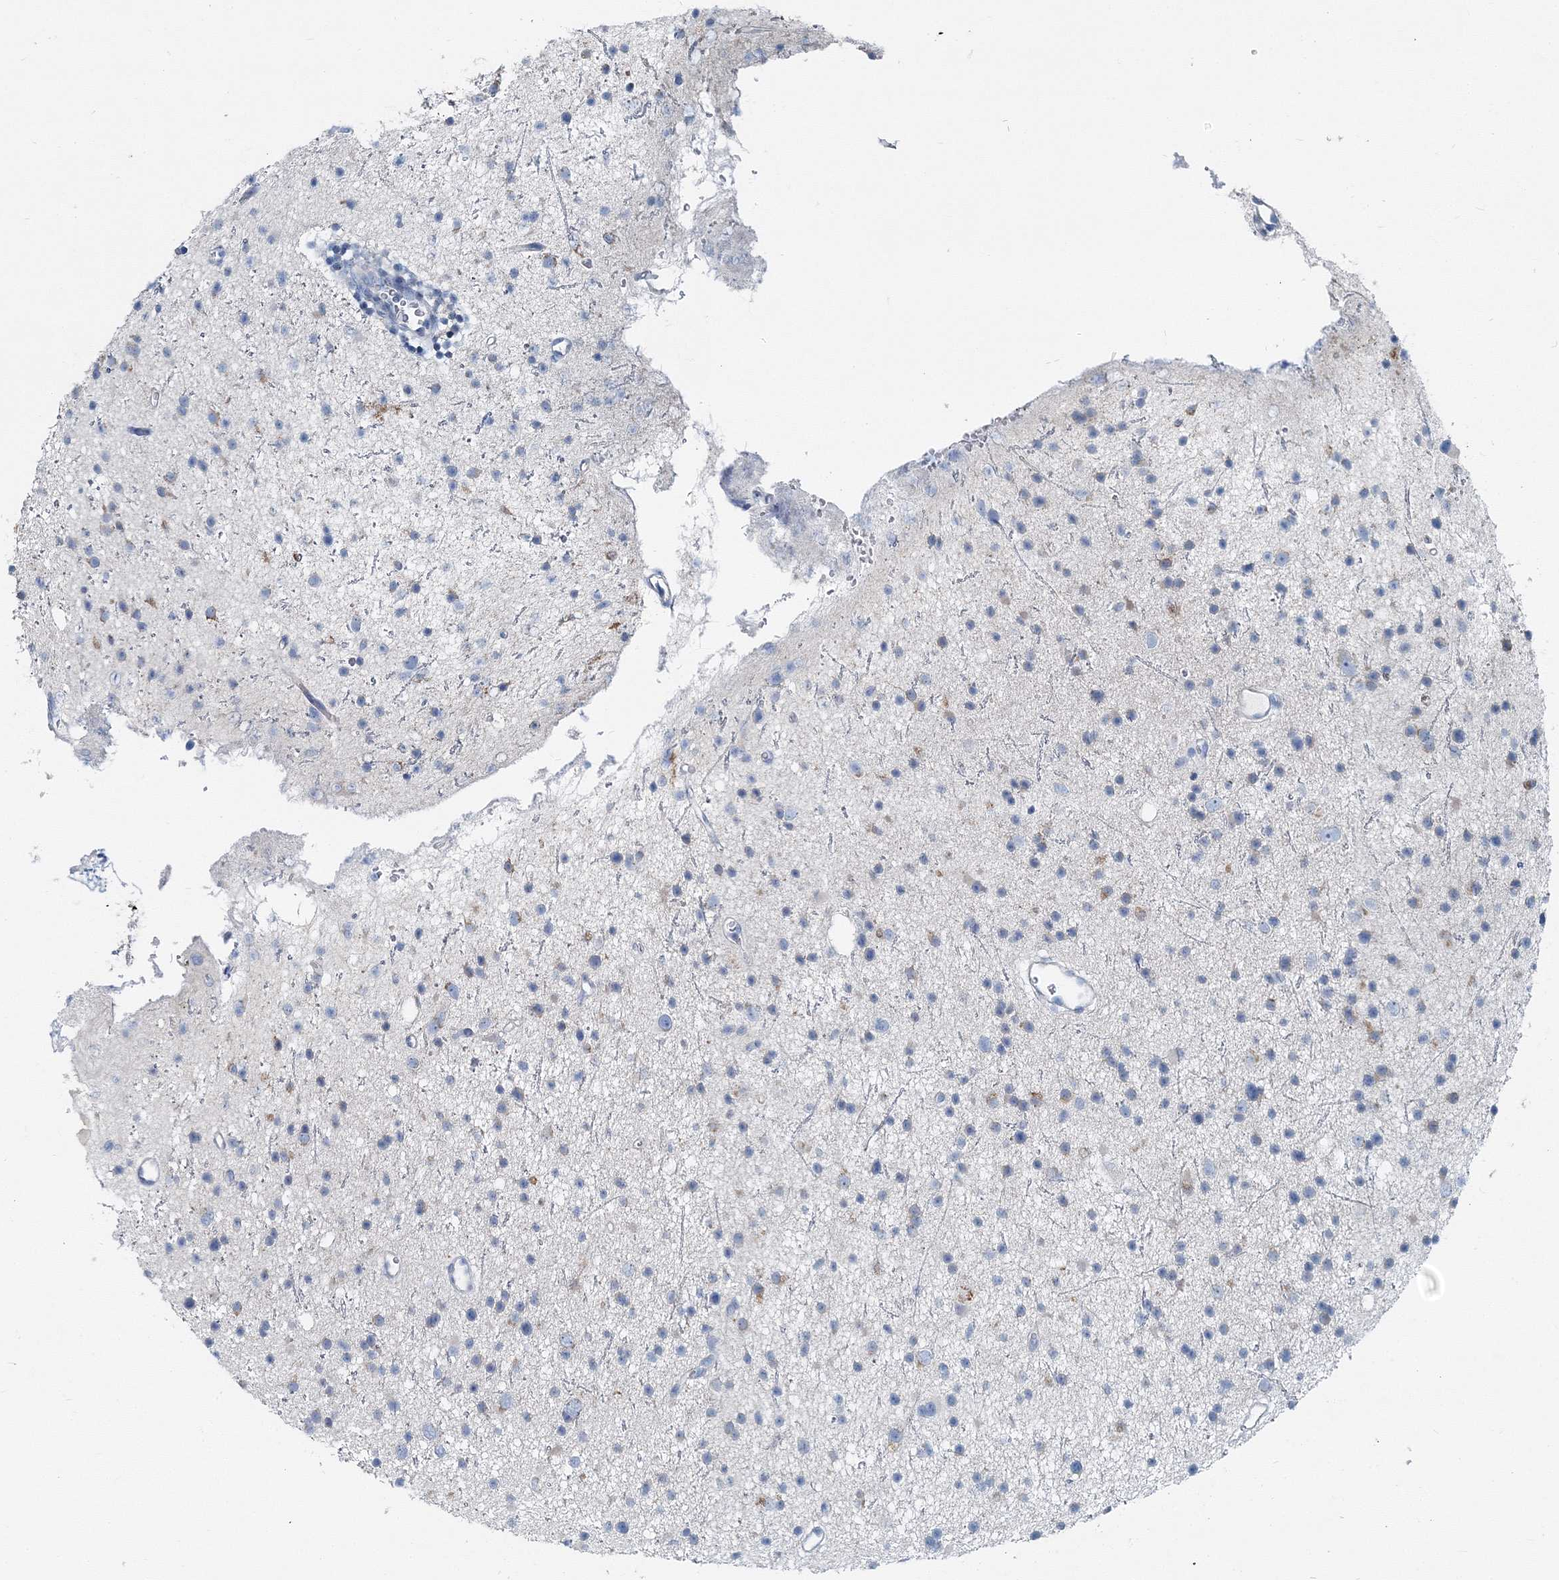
{"staining": {"intensity": "weak", "quantity": "<25%", "location": "cytoplasmic/membranous"}, "tissue": "glioma", "cell_type": "Tumor cells", "image_type": "cancer", "snomed": [{"axis": "morphology", "description": "Glioma, malignant, Low grade"}, {"axis": "topography", "description": "Cerebral cortex"}], "caption": "An IHC histopathology image of malignant glioma (low-grade) is shown. There is no staining in tumor cells of malignant glioma (low-grade).", "gene": "GABARAPL2", "patient": {"sex": "female", "age": 39}}